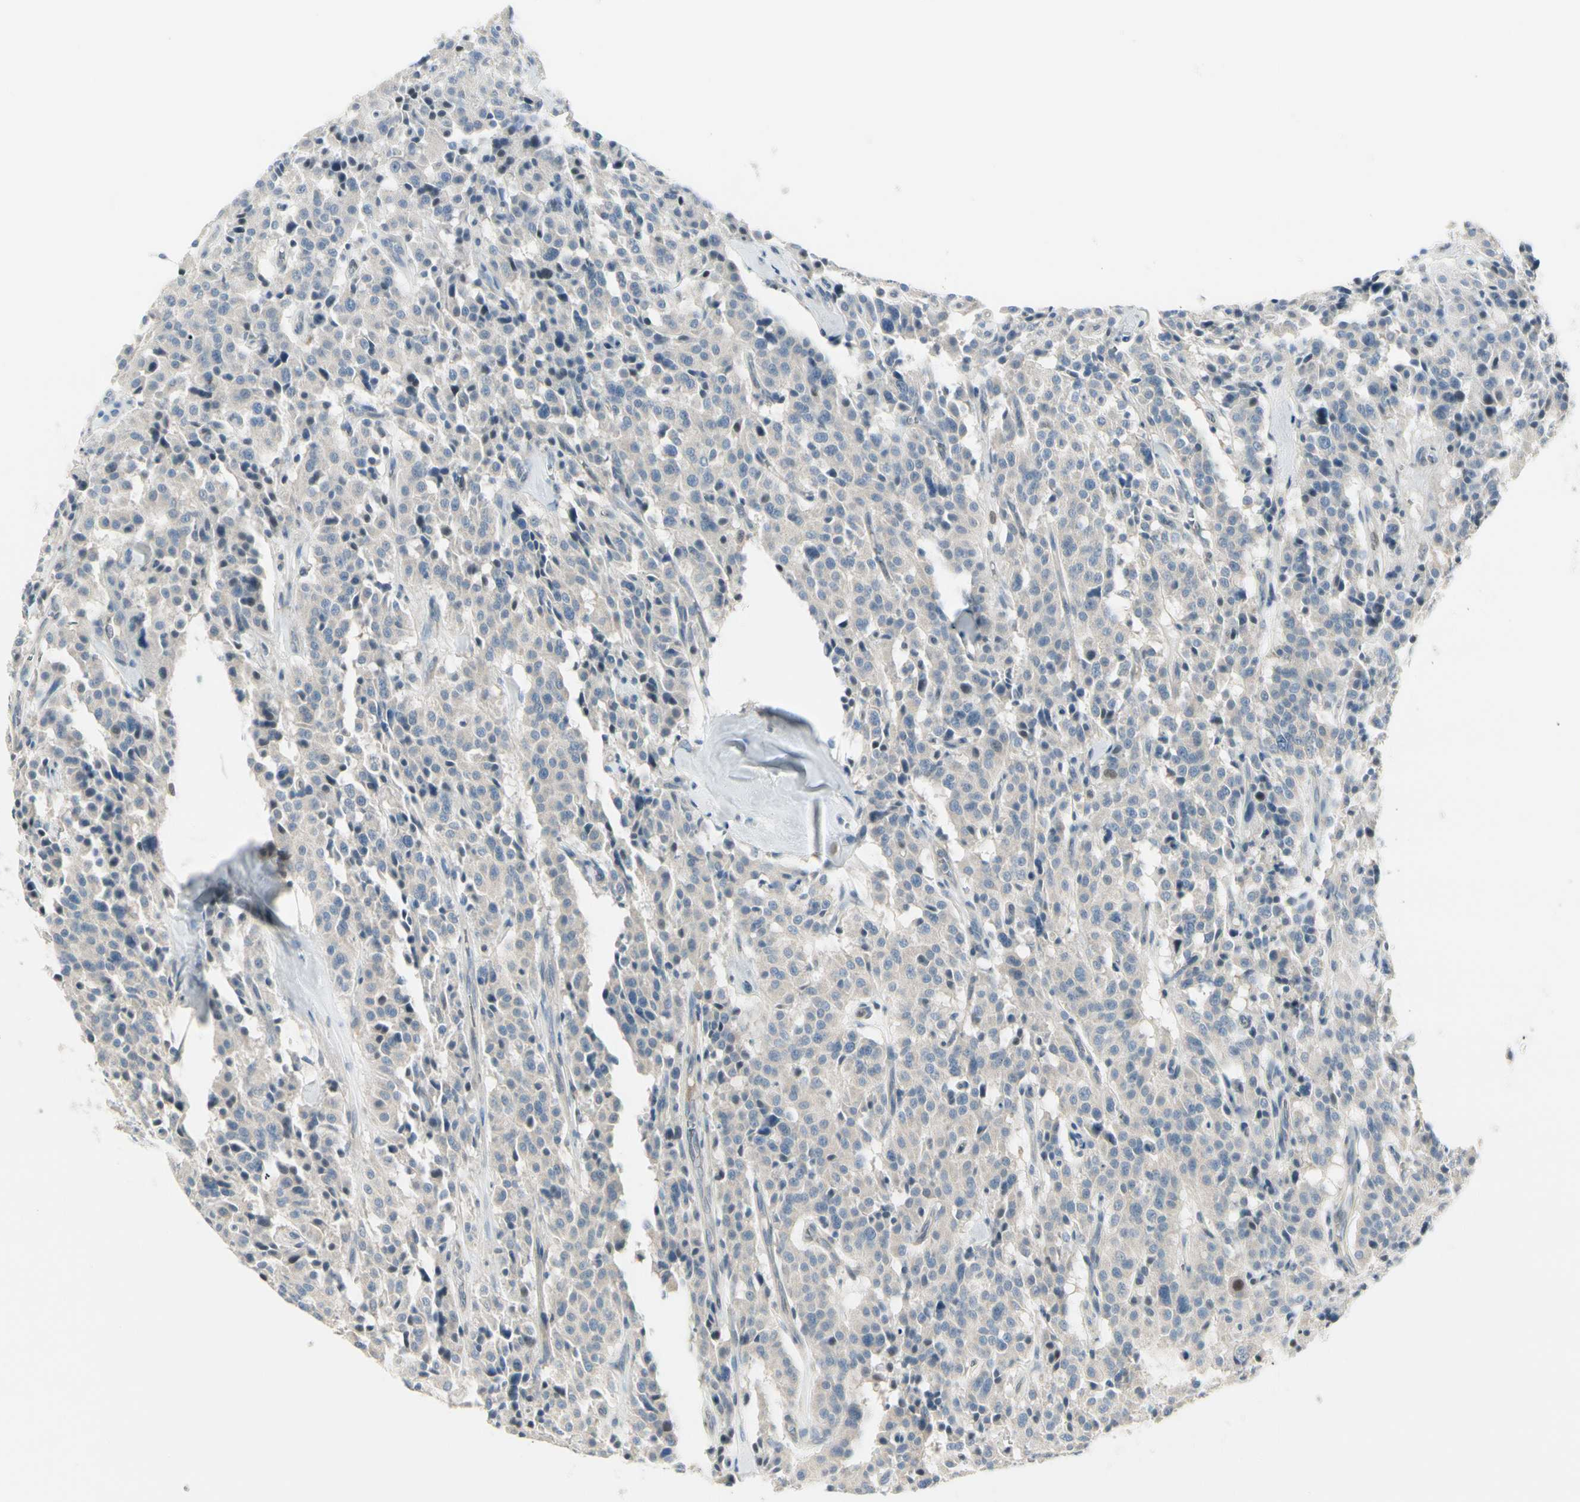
{"staining": {"intensity": "negative", "quantity": "none", "location": "none"}, "tissue": "carcinoid", "cell_type": "Tumor cells", "image_type": "cancer", "snomed": [{"axis": "morphology", "description": "Carcinoid, malignant, NOS"}, {"axis": "topography", "description": "Lung"}], "caption": "High magnification brightfield microscopy of malignant carcinoid stained with DAB (brown) and counterstained with hematoxylin (blue): tumor cells show no significant positivity.", "gene": "CYP2E1", "patient": {"sex": "male", "age": 30}}